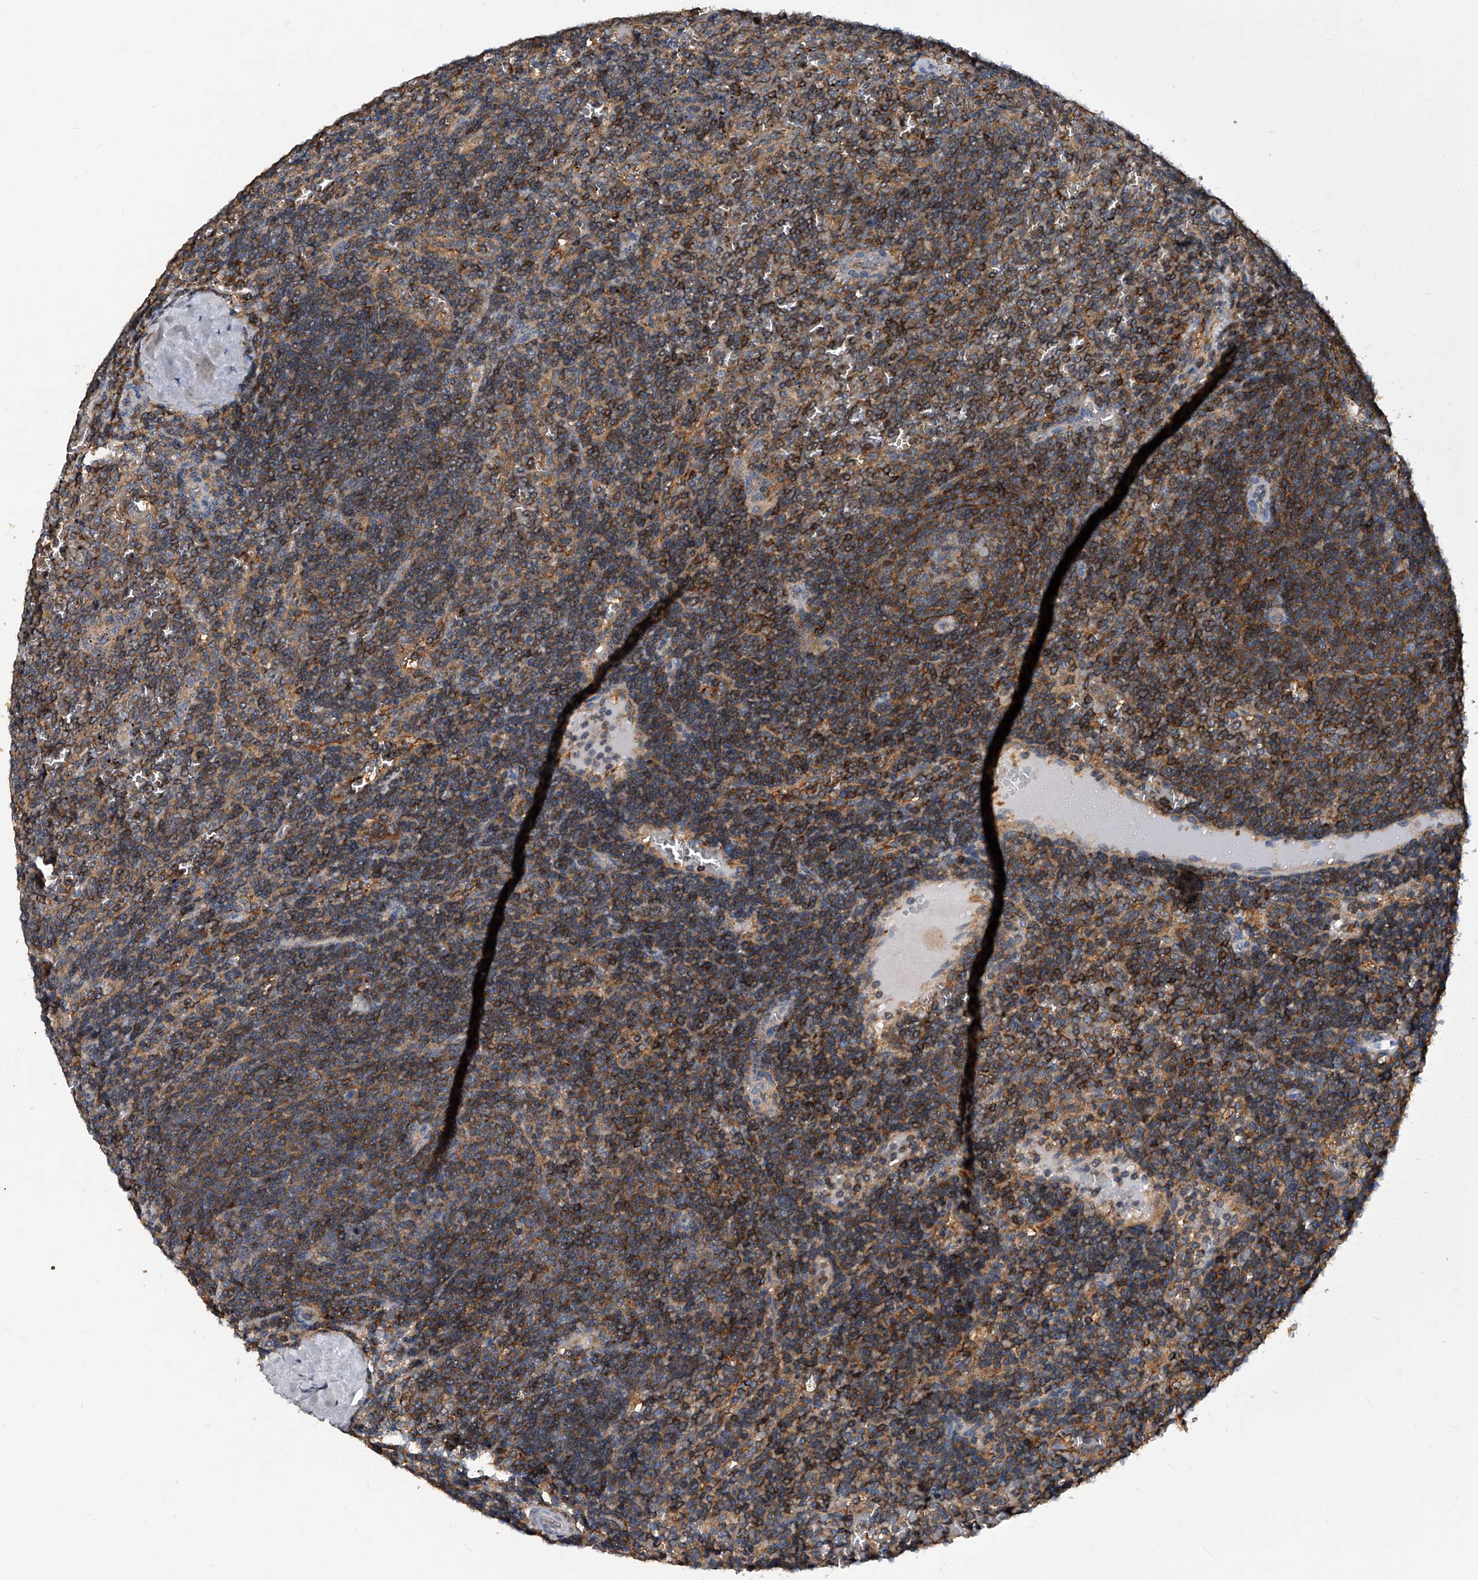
{"staining": {"intensity": "moderate", "quantity": ">75%", "location": "cytoplasmic/membranous"}, "tissue": "lymphoma", "cell_type": "Tumor cells", "image_type": "cancer", "snomed": [{"axis": "morphology", "description": "Malignant lymphoma, non-Hodgkin's type, Low grade"}, {"axis": "topography", "description": "Spleen"}], "caption": "Human lymphoma stained with a protein marker exhibits moderate staining in tumor cells.", "gene": "ATG5", "patient": {"sex": "female", "age": 50}}